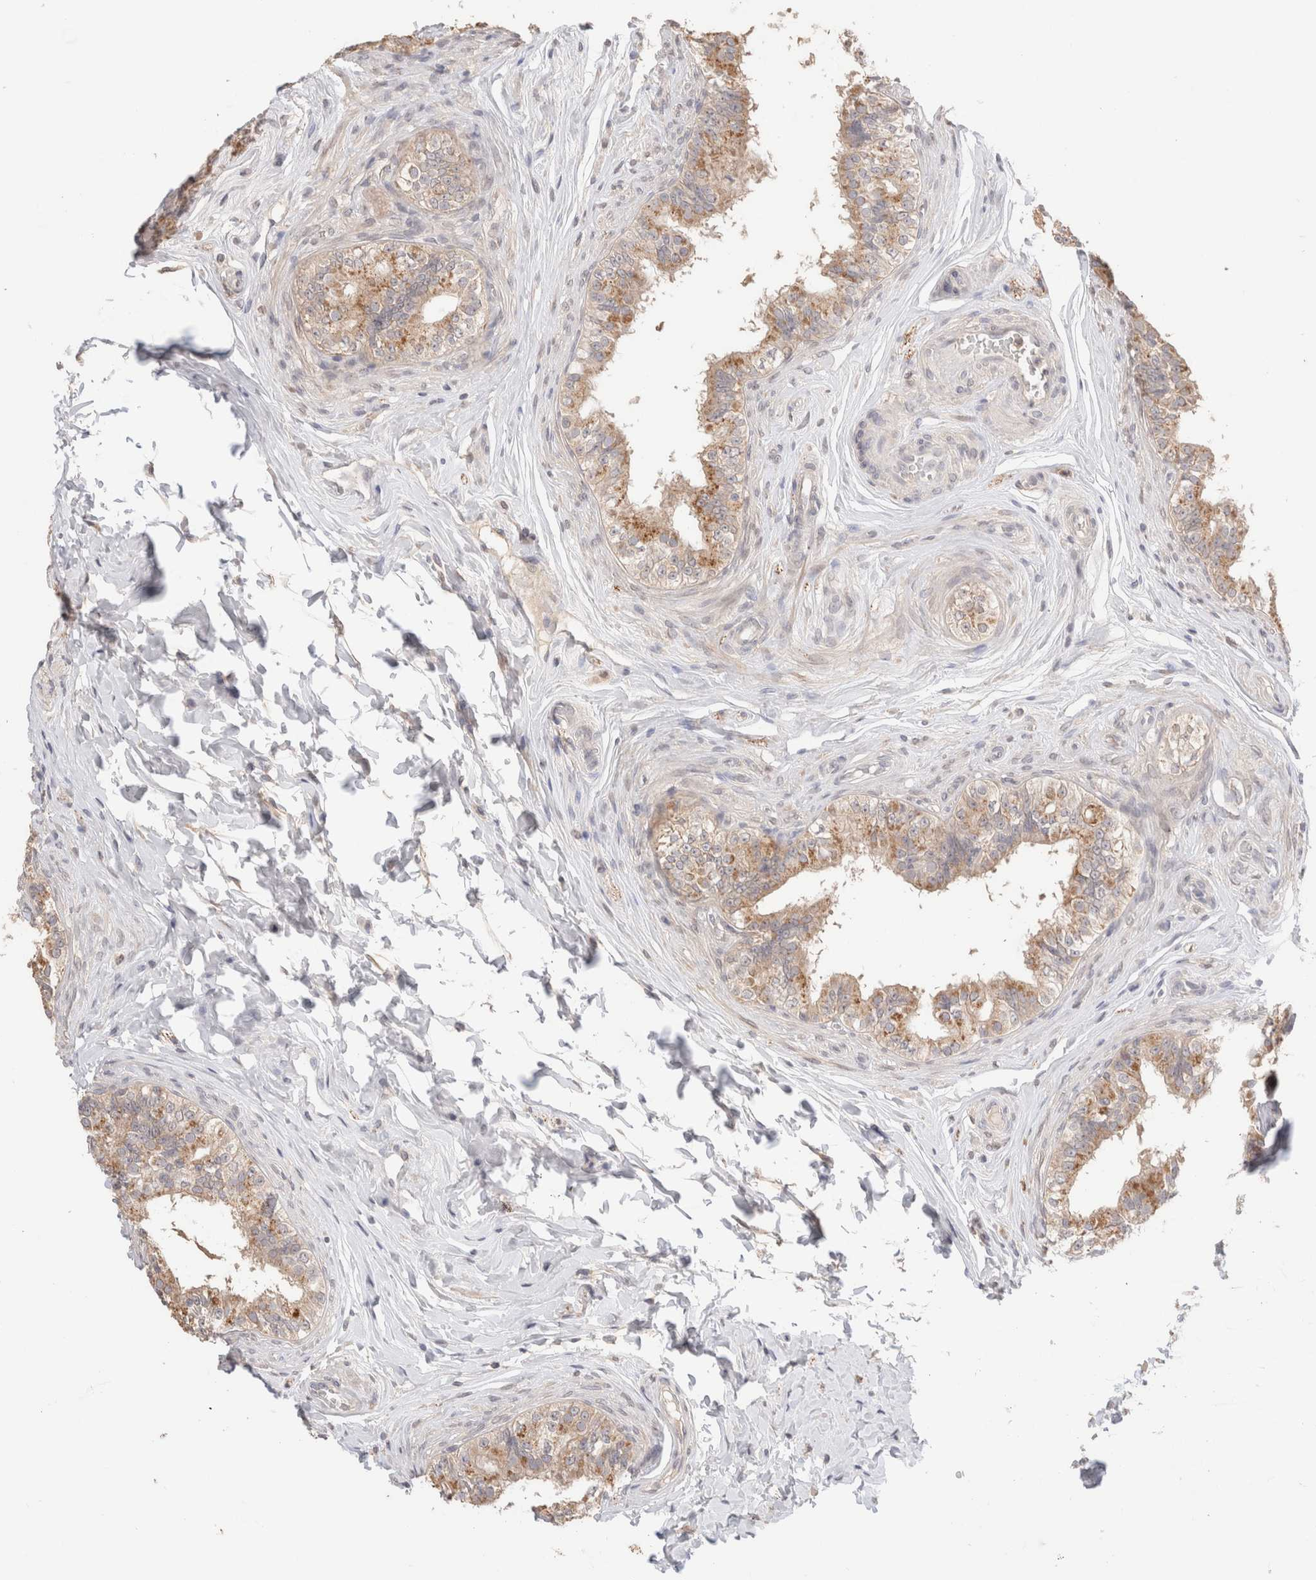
{"staining": {"intensity": "weak", "quantity": ">75%", "location": "cytoplasmic/membranous"}, "tissue": "epididymis", "cell_type": "Glandular cells", "image_type": "normal", "snomed": [{"axis": "morphology", "description": "Normal tissue, NOS"}, {"axis": "topography", "description": "Testis"}, {"axis": "topography", "description": "Epididymis"}], "caption": "Immunohistochemistry (IHC) photomicrograph of unremarkable epididymis: human epididymis stained using immunohistochemistry displays low levels of weak protein expression localized specifically in the cytoplasmic/membranous of glandular cells, appearing as a cytoplasmic/membranous brown color.", "gene": "TRIM41", "patient": {"sex": "male", "age": 36}}